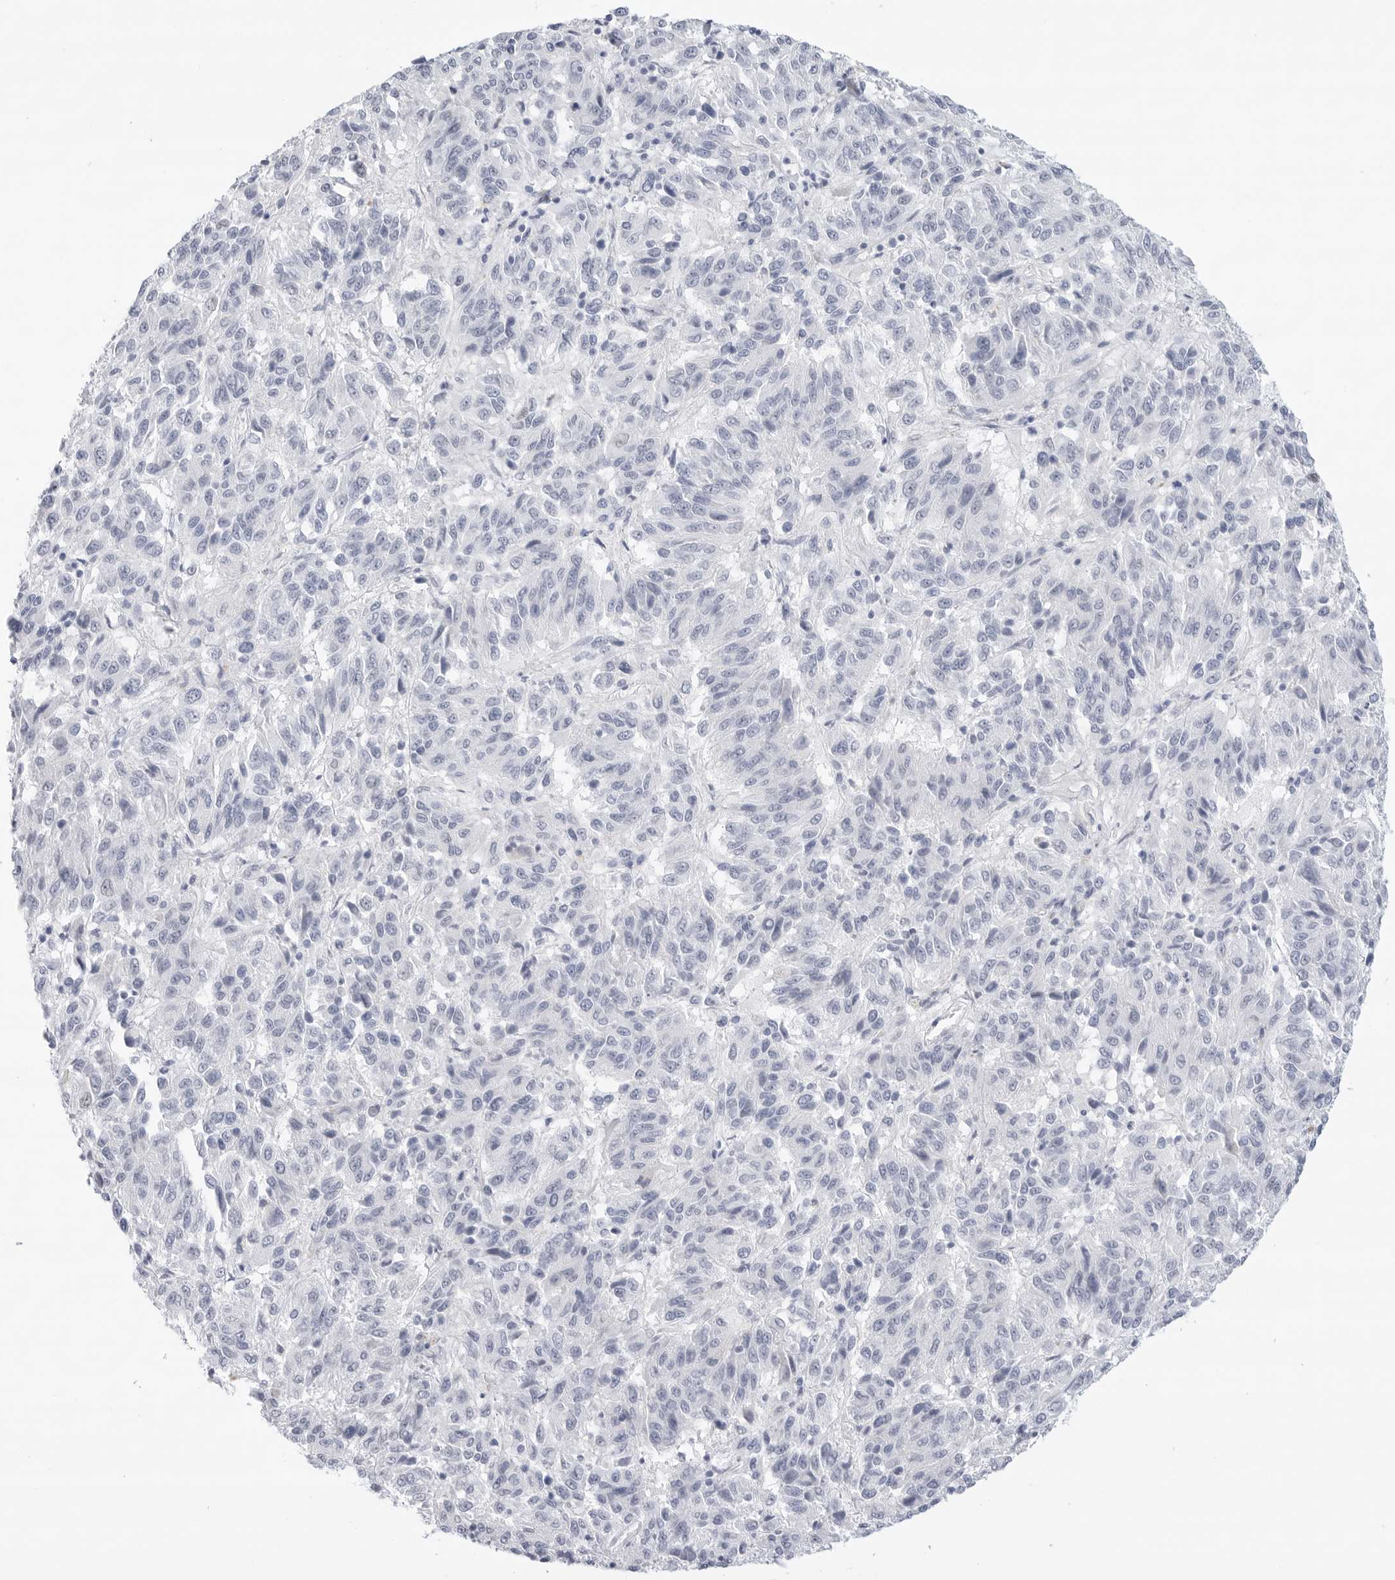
{"staining": {"intensity": "negative", "quantity": "none", "location": "none"}, "tissue": "melanoma", "cell_type": "Tumor cells", "image_type": "cancer", "snomed": [{"axis": "morphology", "description": "Malignant melanoma, Metastatic site"}, {"axis": "topography", "description": "Lung"}], "caption": "Tumor cells show no significant expression in melanoma.", "gene": "SLC19A1", "patient": {"sex": "male", "age": 64}}